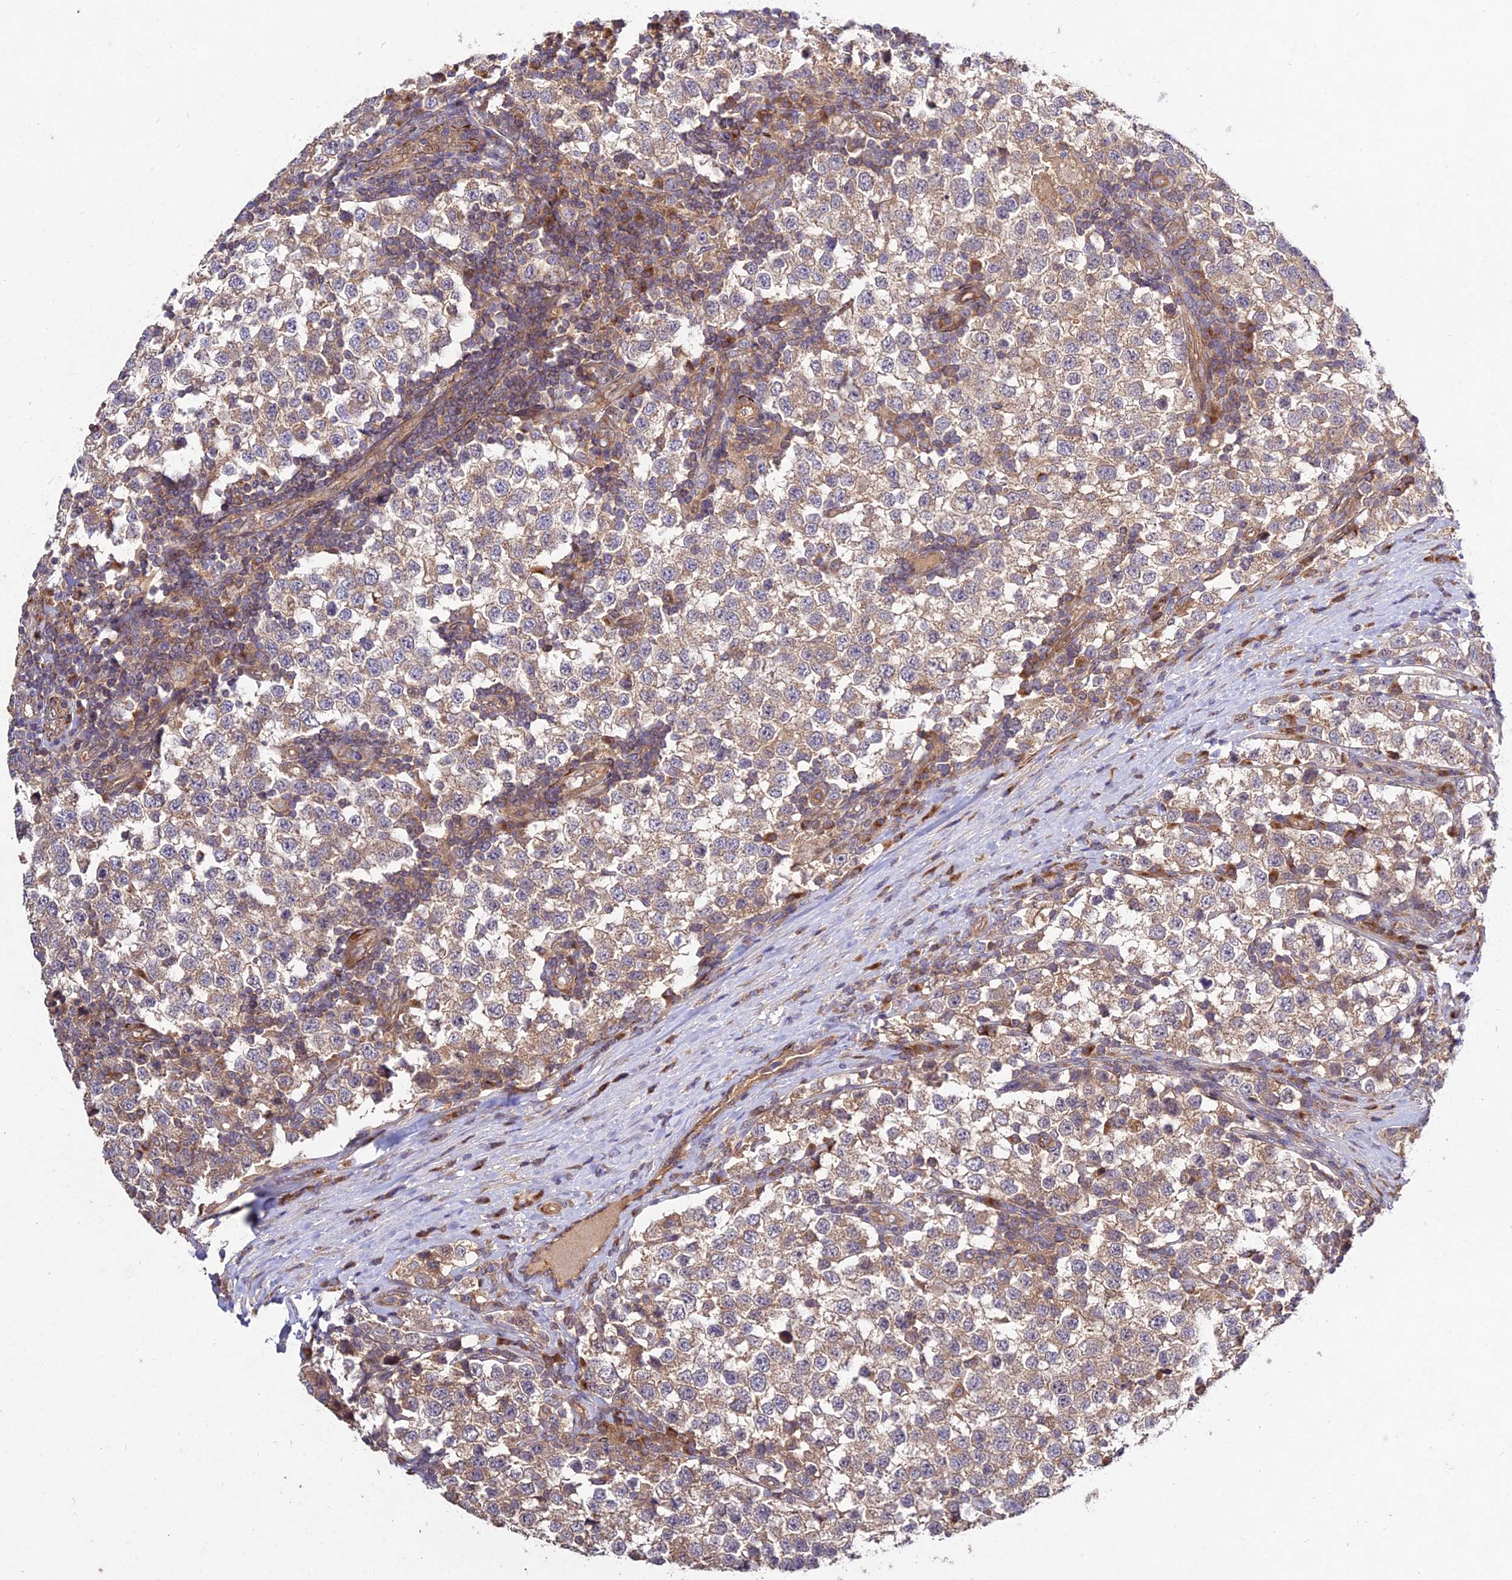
{"staining": {"intensity": "weak", "quantity": "25%-75%", "location": "cytoplasmic/membranous"}, "tissue": "testis cancer", "cell_type": "Tumor cells", "image_type": "cancer", "snomed": [{"axis": "morphology", "description": "Seminoma, NOS"}, {"axis": "topography", "description": "Testis"}], "caption": "Protein expression analysis of testis seminoma demonstrates weak cytoplasmic/membranous positivity in about 25%-75% of tumor cells.", "gene": "GRTP1", "patient": {"sex": "male", "age": 34}}